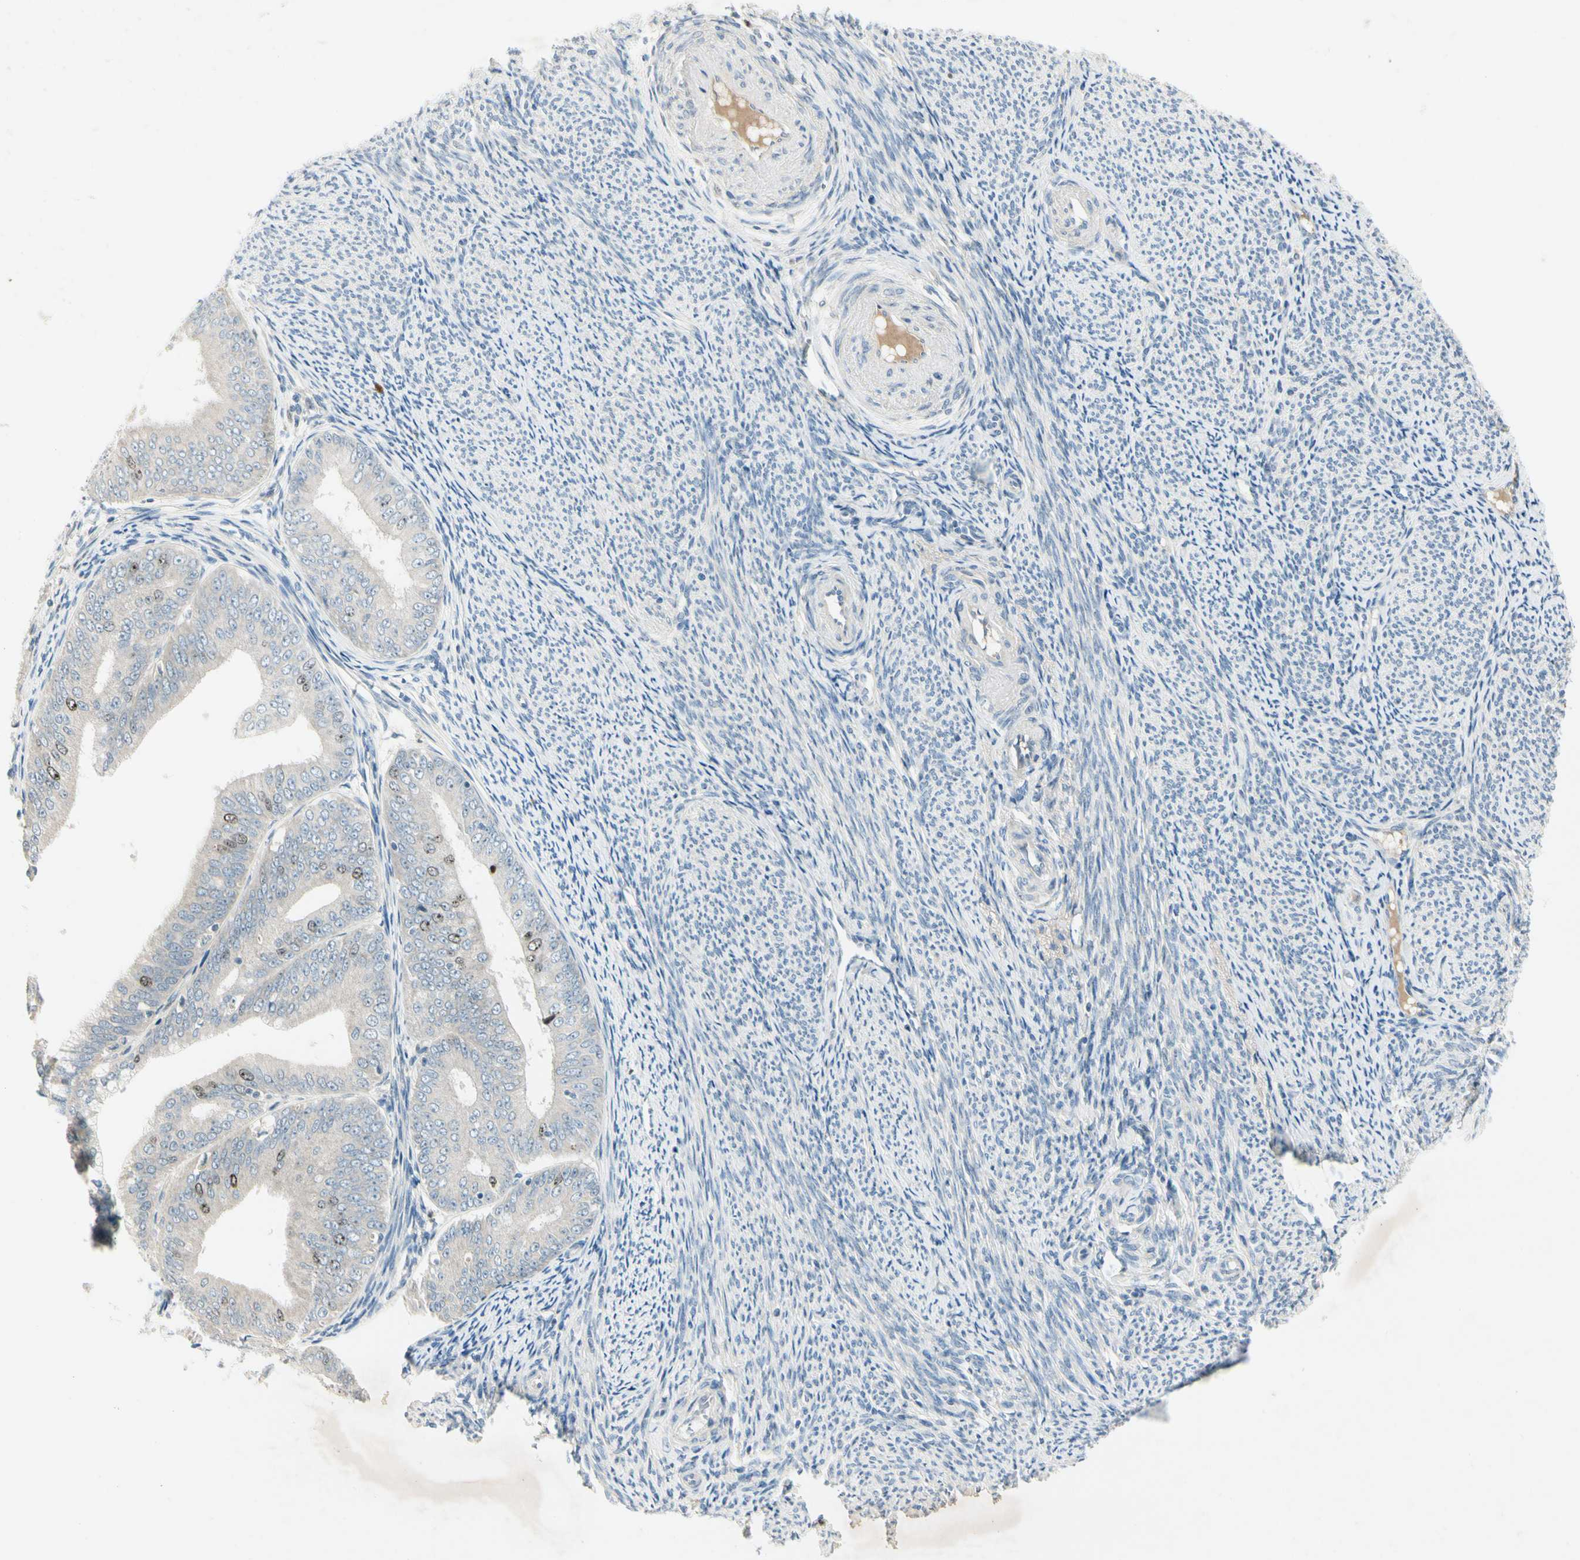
{"staining": {"intensity": "moderate", "quantity": "<25%", "location": "nuclear"}, "tissue": "endometrial cancer", "cell_type": "Tumor cells", "image_type": "cancer", "snomed": [{"axis": "morphology", "description": "Adenocarcinoma, NOS"}, {"axis": "topography", "description": "Endometrium"}], "caption": "Immunohistochemical staining of endometrial cancer (adenocarcinoma) demonstrates low levels of moderate nuclear protein positivity in about <25% of tumor cells.", "gene": "PITX1", "patient": {"sex": "female", "age": 63}}